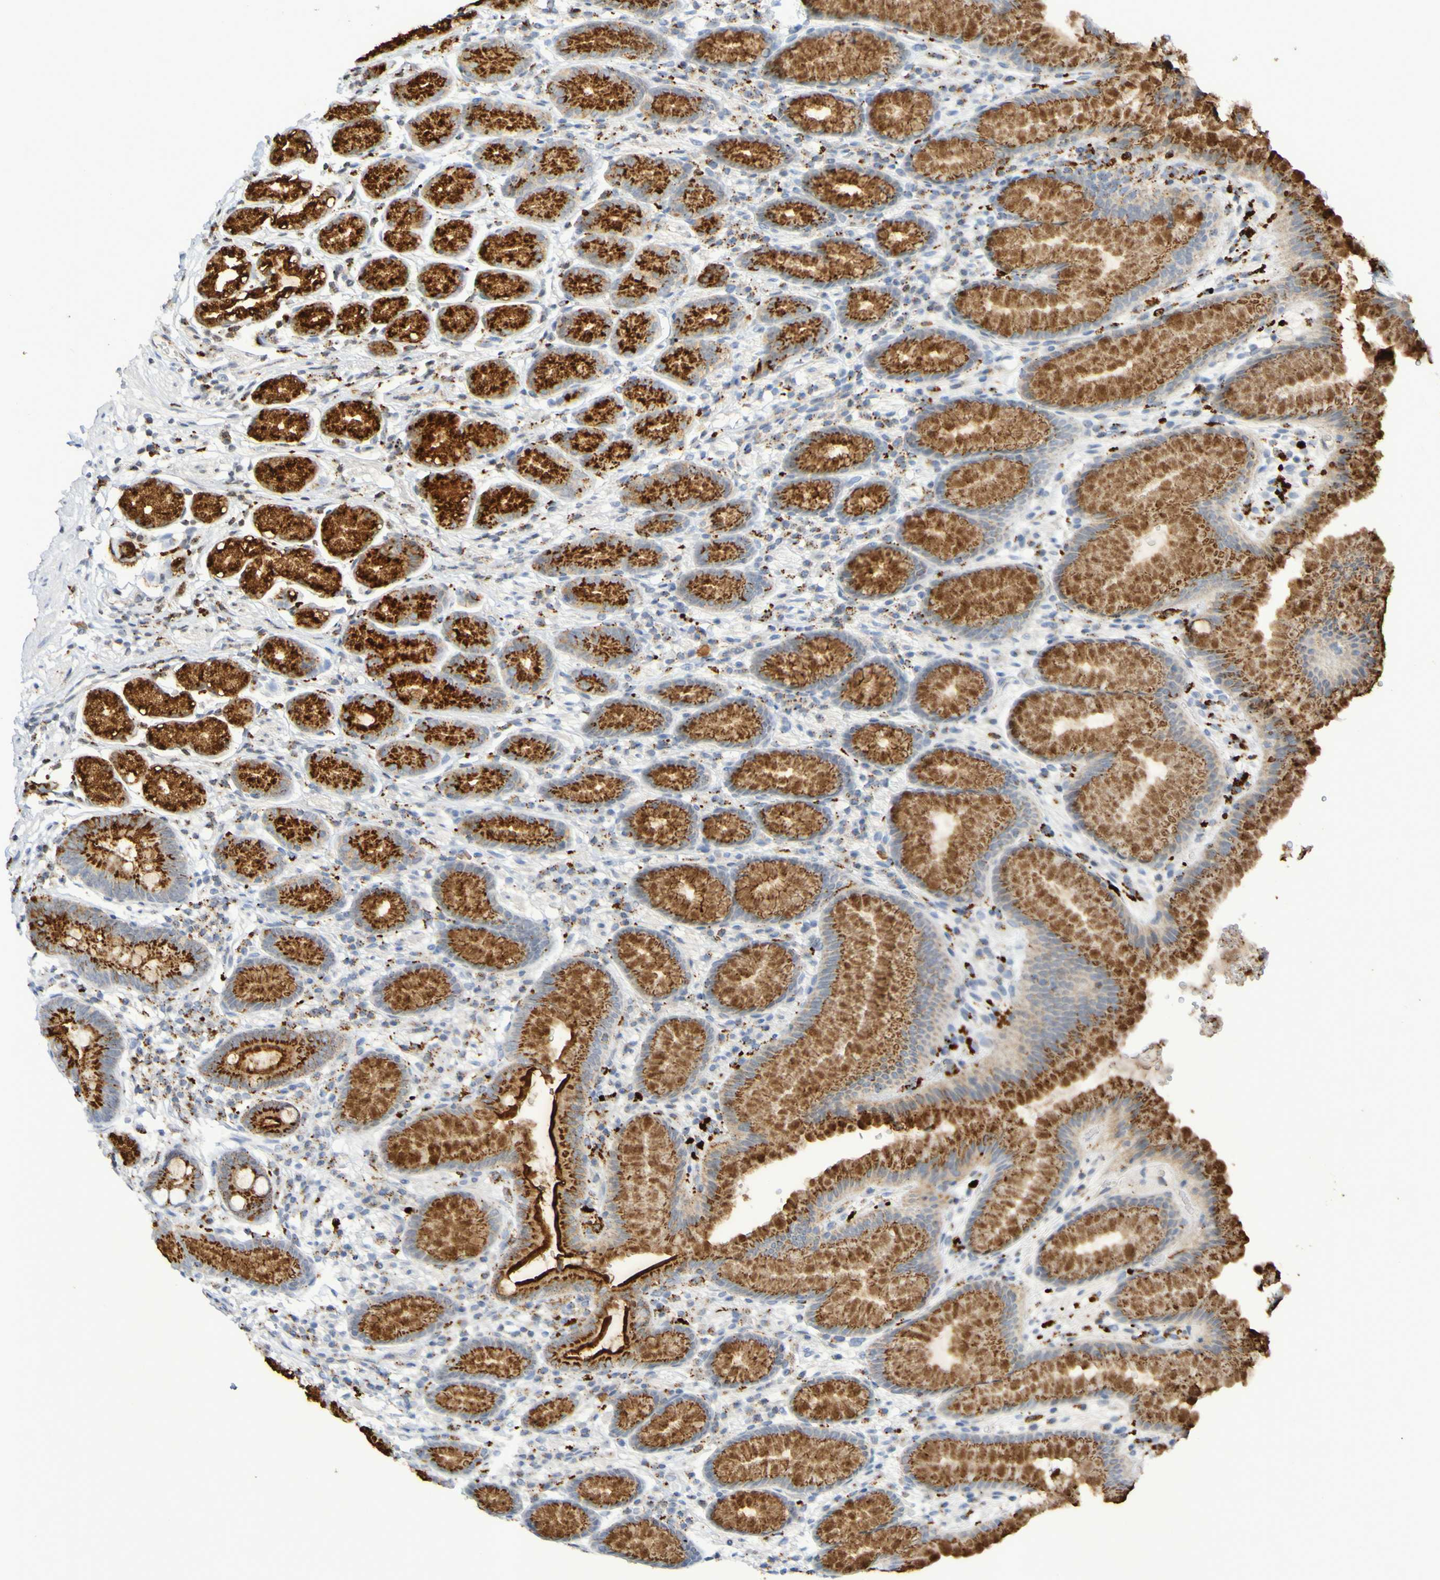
{"staining": {"intensity": "strong", "quantity": "25%-75%", "location": "cytoplasmic/membranous"}, "tissue": "stomach", "cell_type": "Glandular cells", "image_type": "normal", "snomed": [{"axis": "morphology", "description": "Normal tissue, NOS"}, {"axis": "topography", "description": "Stomach, lower"}], "caption": "Benign stomach reveals strong cytoplasmic/membranous staining in approximately 25%-75% of glandular cells, visualized by immunohistochemistry. The staining was performed using DAB to visualize the protein expression in brown, while the nuclei were stained in blue with hematoxylin (Magnification: 20x).", "gene": "TPH1", "patient": {"sex": "male", "age": 52}}